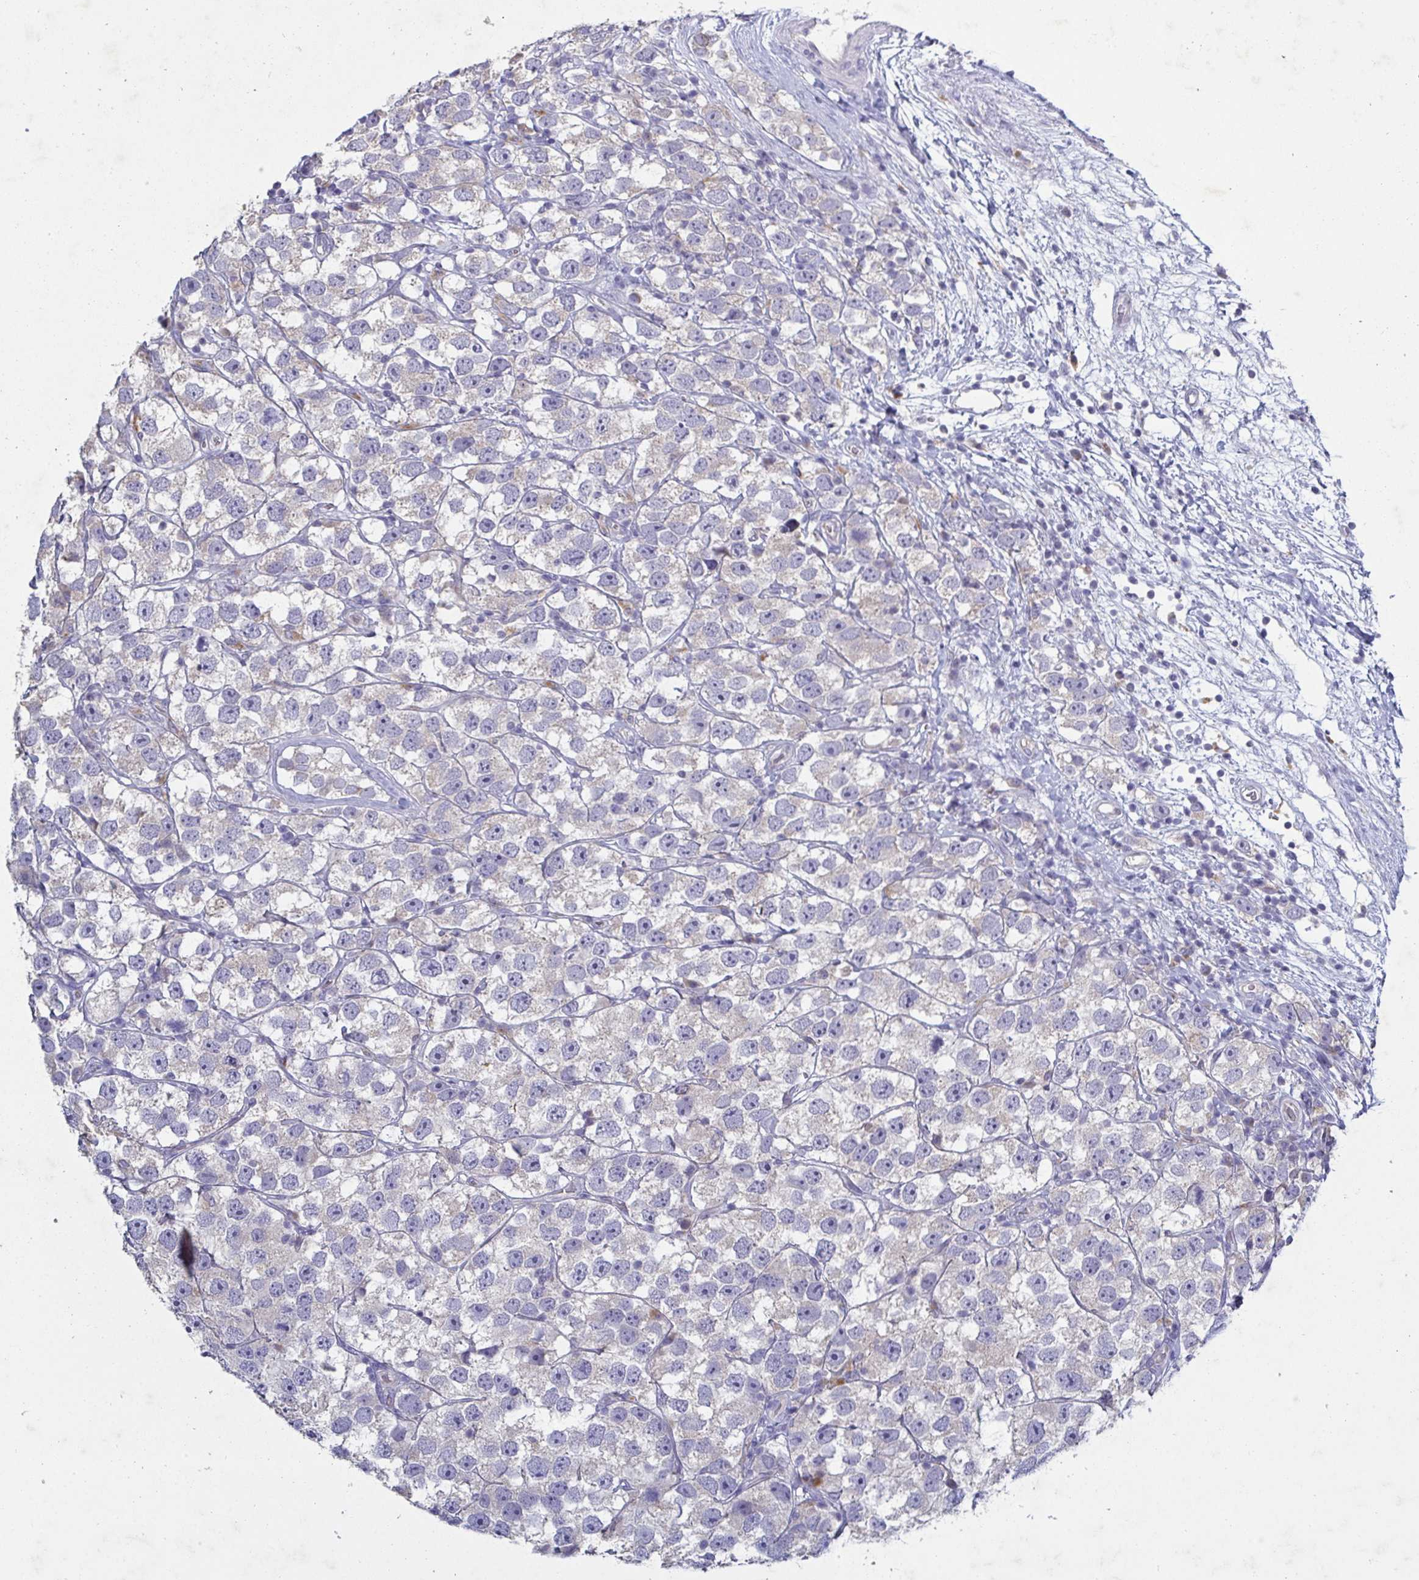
{"staining": {"intensity": "negative", "quantity": "none", "location": "none"}, "tissue": "testis cancer", "cell_type": "Tumor cells", "image_type": "cancer", "snomed": [{"axis": "morphology", "description": "Seminoma, NOS"}, {"axis": "topography", "description": "Testis"}], "caption": "IHC photomicrograph of neoplastic tissue: human testis cancer stained with DAB (3,3'-diaminobenzidine) demonstrates no significant protein staining in tumor cells.", "gene": "GALNT13", "patient": {"sex": "male", "age": 26}}